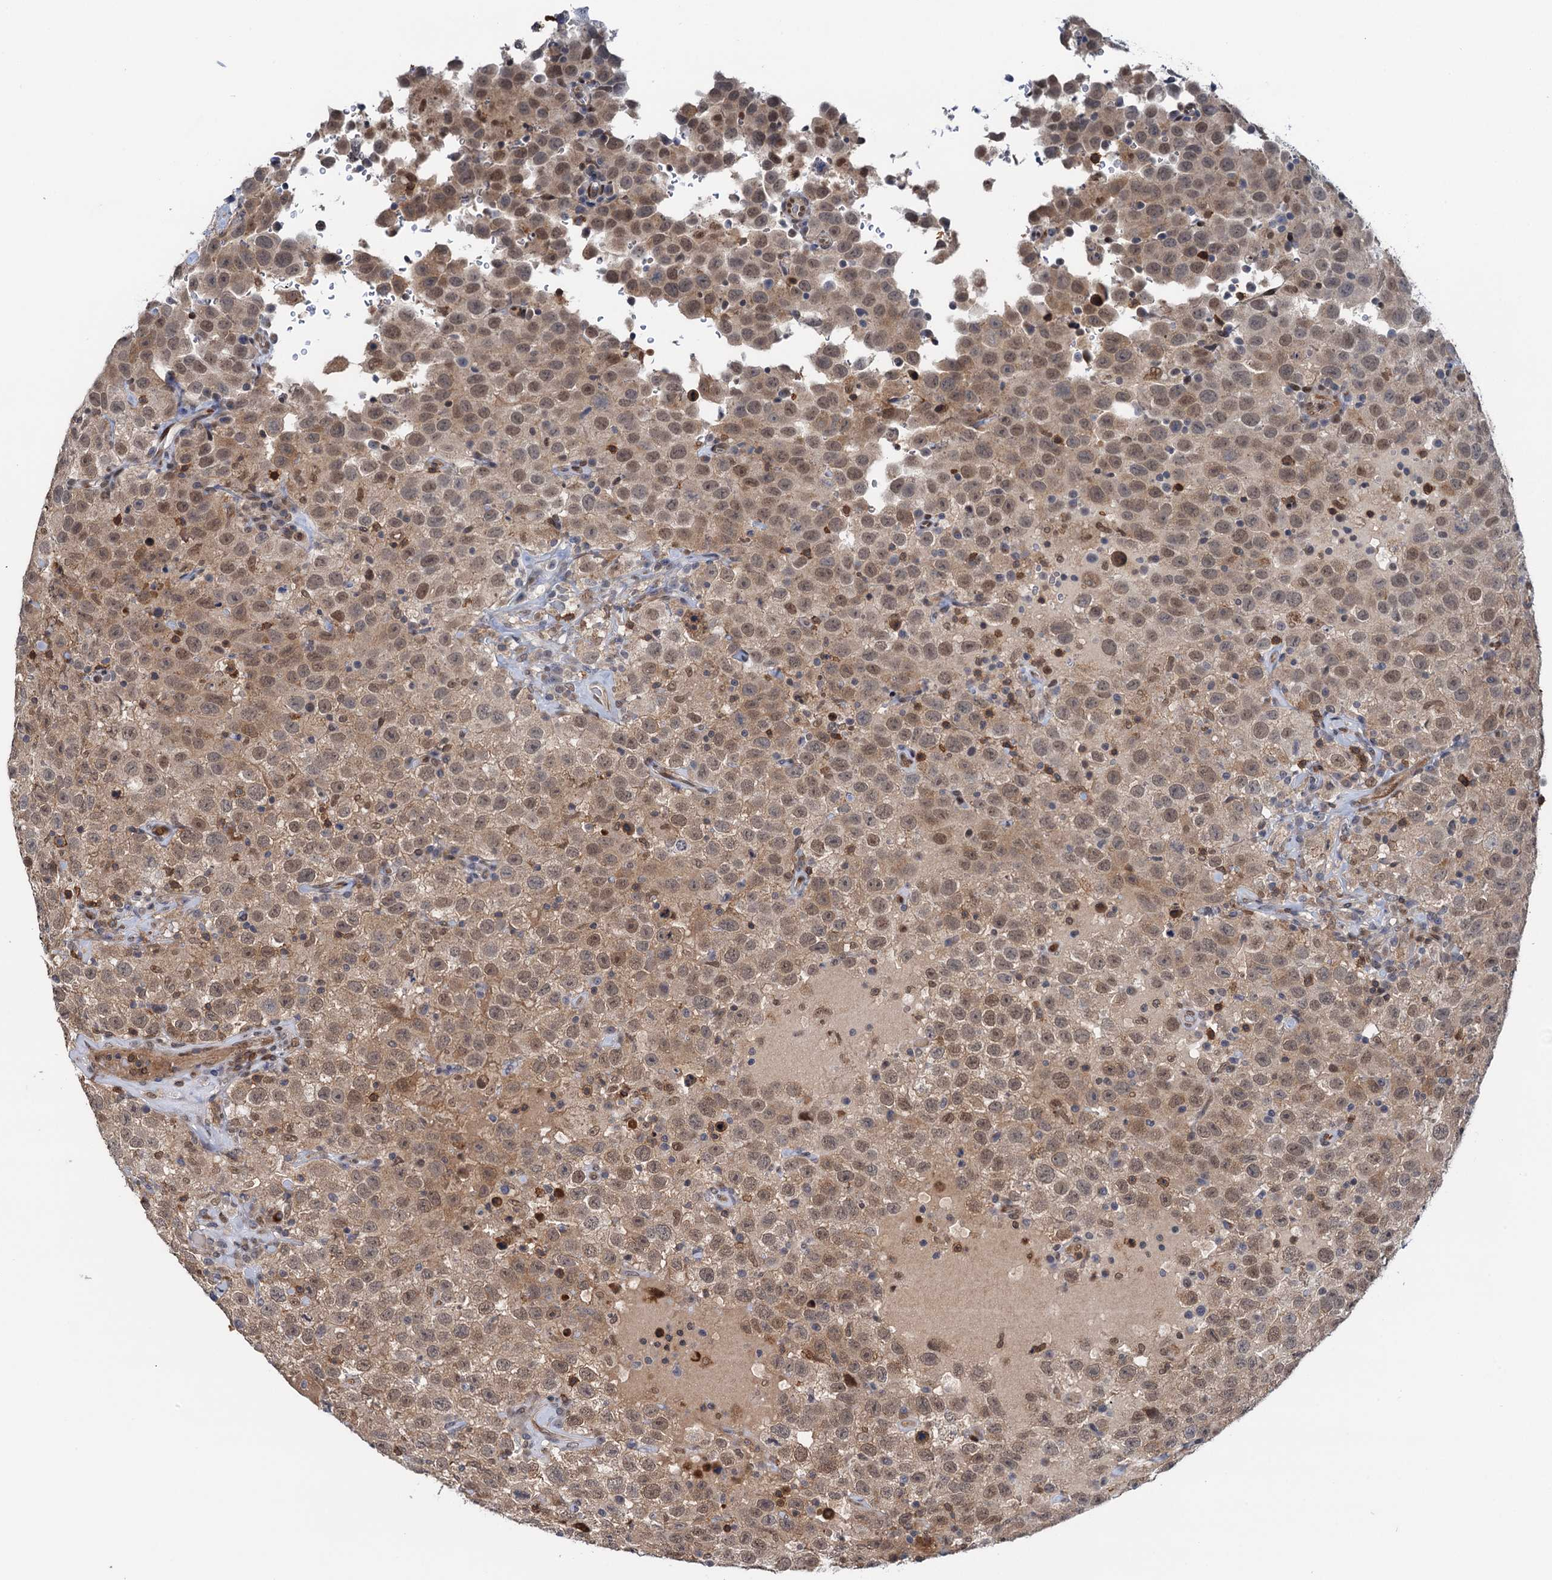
{"staining": {"intensity": "moderate", "quantity": ">75%", "location": "cytoplasmic/membranous,nuclear"}, "tissue": "testis cancer", "cell_type": "Tumor cells", "image_type": "cancer", "snomed": [{"axis": "morphology", "description": "Seminoma, NOS"}, {"axis": "topography", "description": "Testis"}], "caption": "IHC (DAB (3,3'-diaminobenzidine)) staining of human testis cancer (seminoma) exhibits moderate cytoplasmic/membranous and nuclear protein positivity in about >75% of tumor cells. (Brightfield microscopy of DAB IHC at high magnification).", "gene": "ZNF609", "patient": {"sex": "male", "age": 41}}